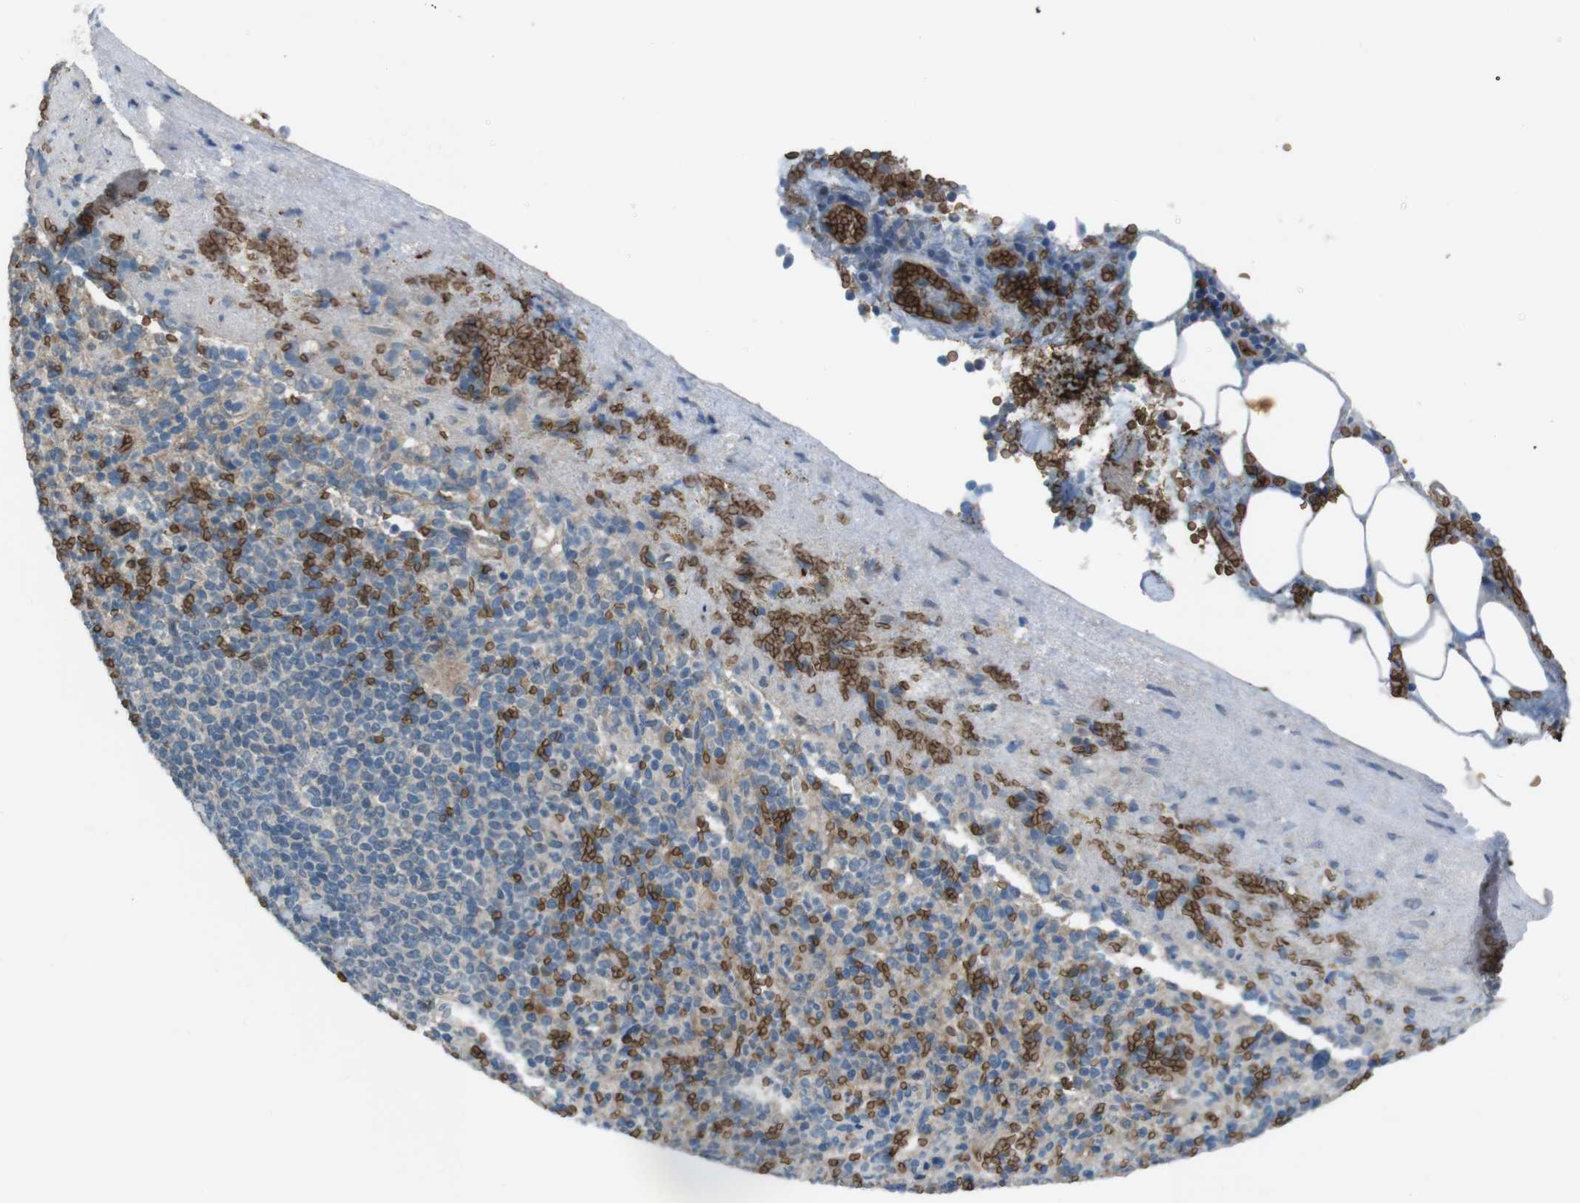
{"staining": {"intensity": "weak", "quantity": "25%-75%", "location": "cytoplasmic/membranous"}, "tissue": "spleen", "cell_type": "Cells in red pulp", "image_type": "normal", "snomed": [{"axis": "morphology", "description": "Normal tissue, NOS"}, {"axis": "topography", "description": "Spleen"}], "caption": "The histopathology image demonstrates immunohistochemical staining of benign spleen. There is weak cytoplasmic/membranous expression is present in about 25%-75% of cells in red pulp.", "gene": "GYPA", "patient": {"sex": "female", "age": 74}}